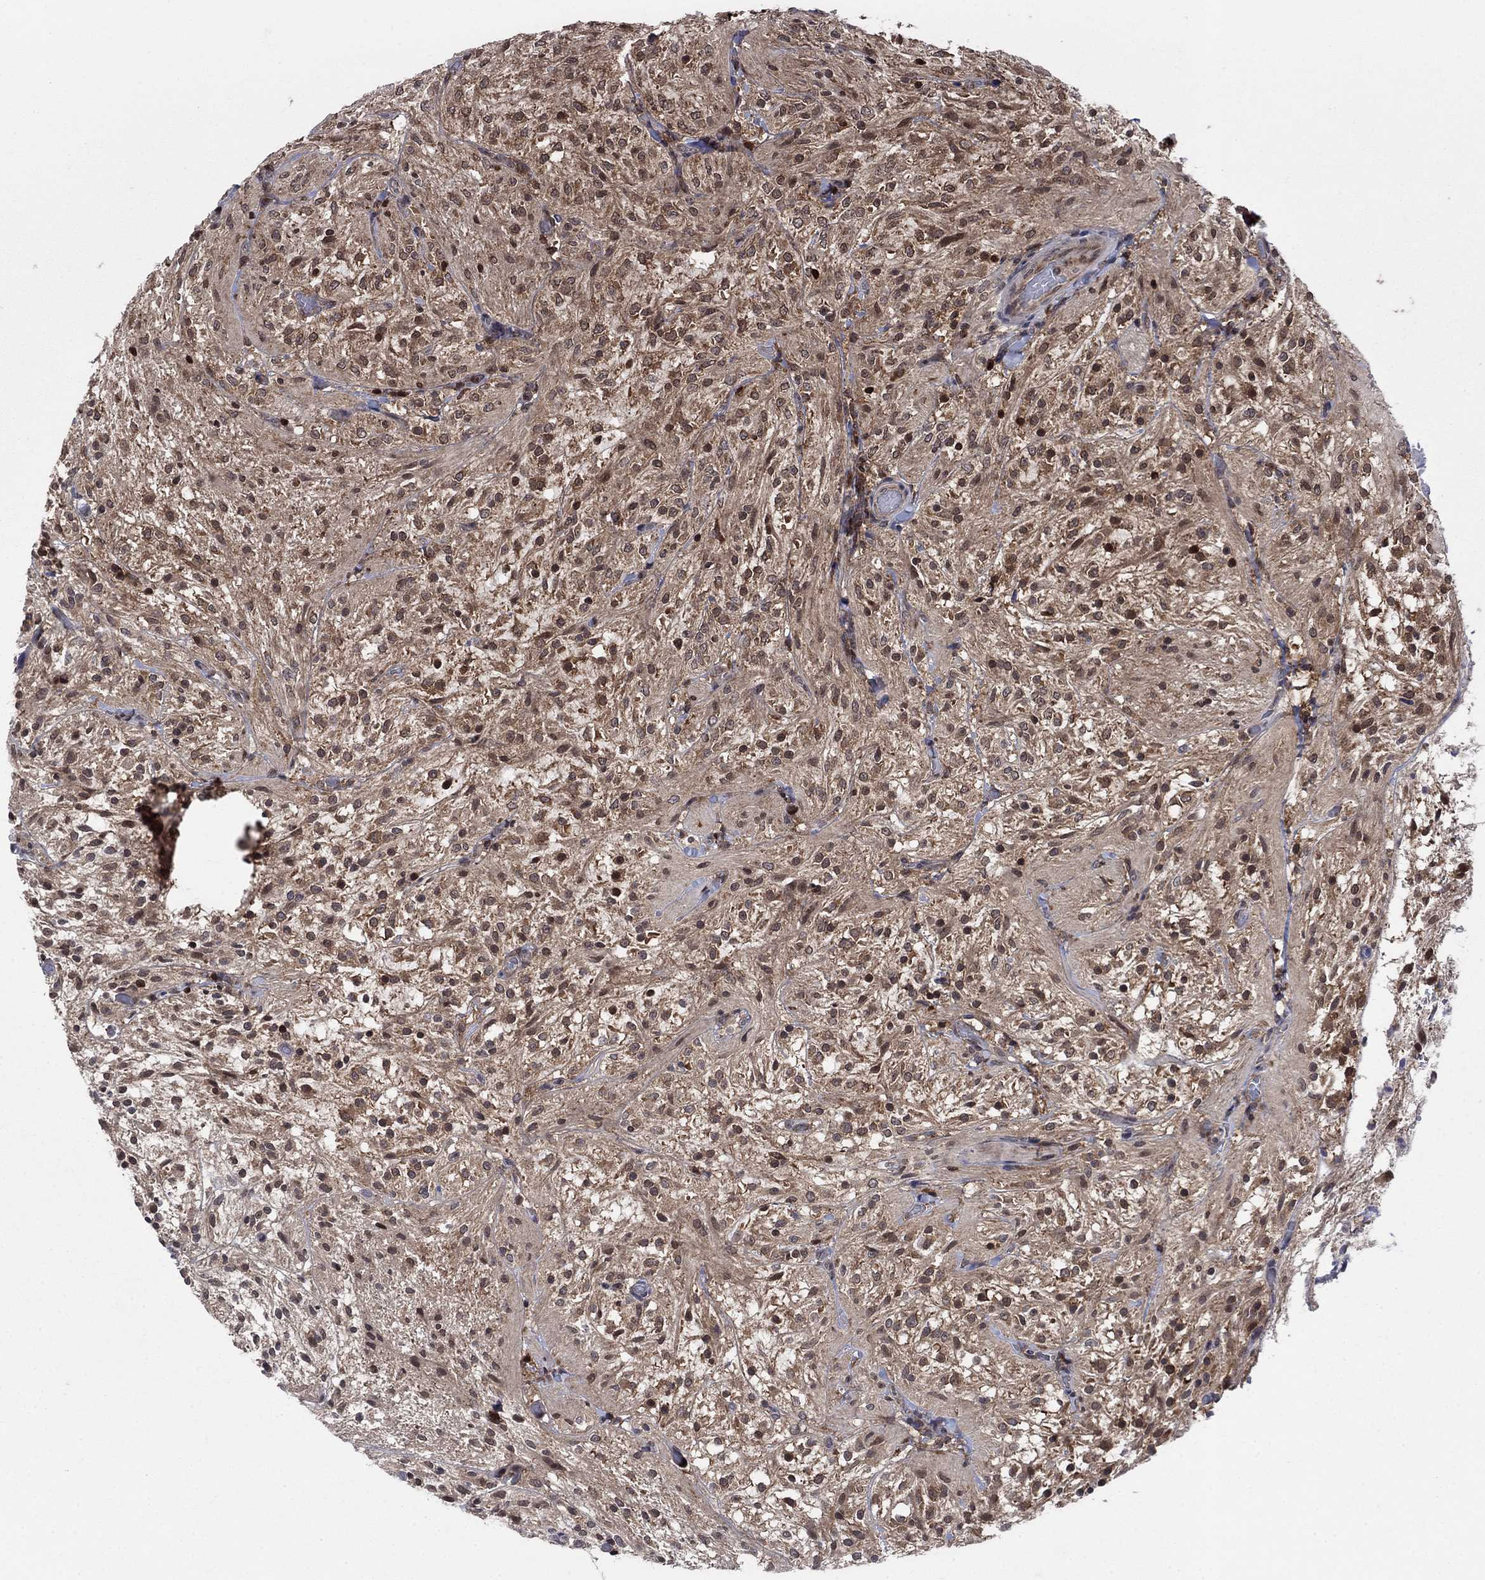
{"staining": {"intensity": "weak", "quantity": "25%-75%", "location": "cytoplasmic/membranous"}, "tissue": "glioma", "cell_type": "Tumor cells", "image_type": "cancer", "snomed": [{"axis": "morphology", "description": "Glioma, malignant, Low grade"}, {"axis": "topography", "description": "Brain"}], "caption": "This micrograph exhibits immunohistochemistry staining of human glioma, with low weak cytoplasmic/membranous positivity in approximately 25%-75% of tumor cells.", "gene": "CACYBP", "patient": {"sex": "male", "age": 3}}